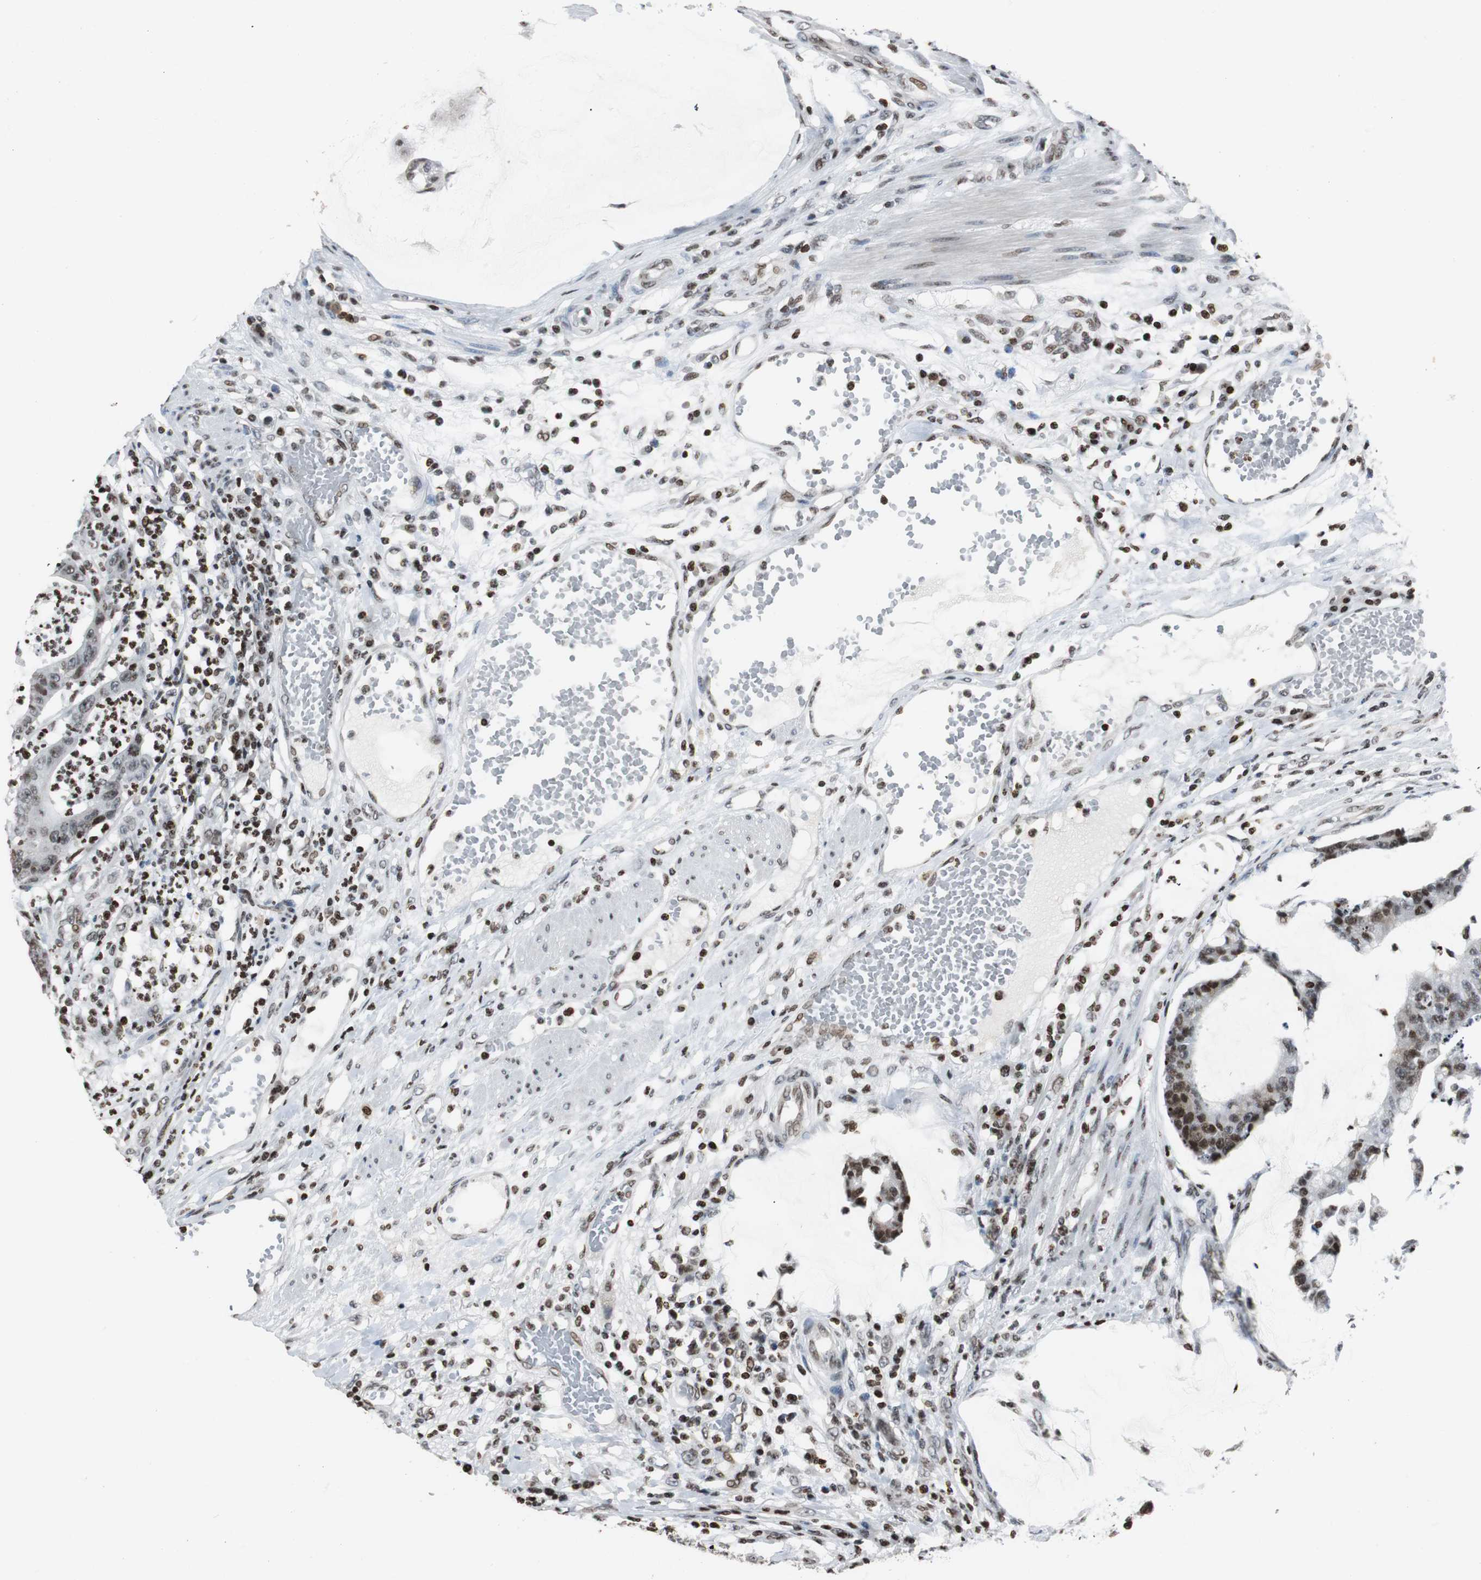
{"staining": {"intensity": "strong", "quantity": ">75%", "location": "nuclear"}, "tissue": "colorectal cancer", "cell_type": "Tumor cells", "image_type": "cancer", "snomed": [{"axis": "morphology", "description": "Adenocarcinoma, NOS"}, {"axis": "topography", "description": "Colon"}], "caption": "Colorectal adenocarcinoma stained for a protein (brown) displays strong nuclear positive expression in about >75% of tumor cells.", "gene": "PAXIP1", "patient": {"sex": "female", "age": 84}}